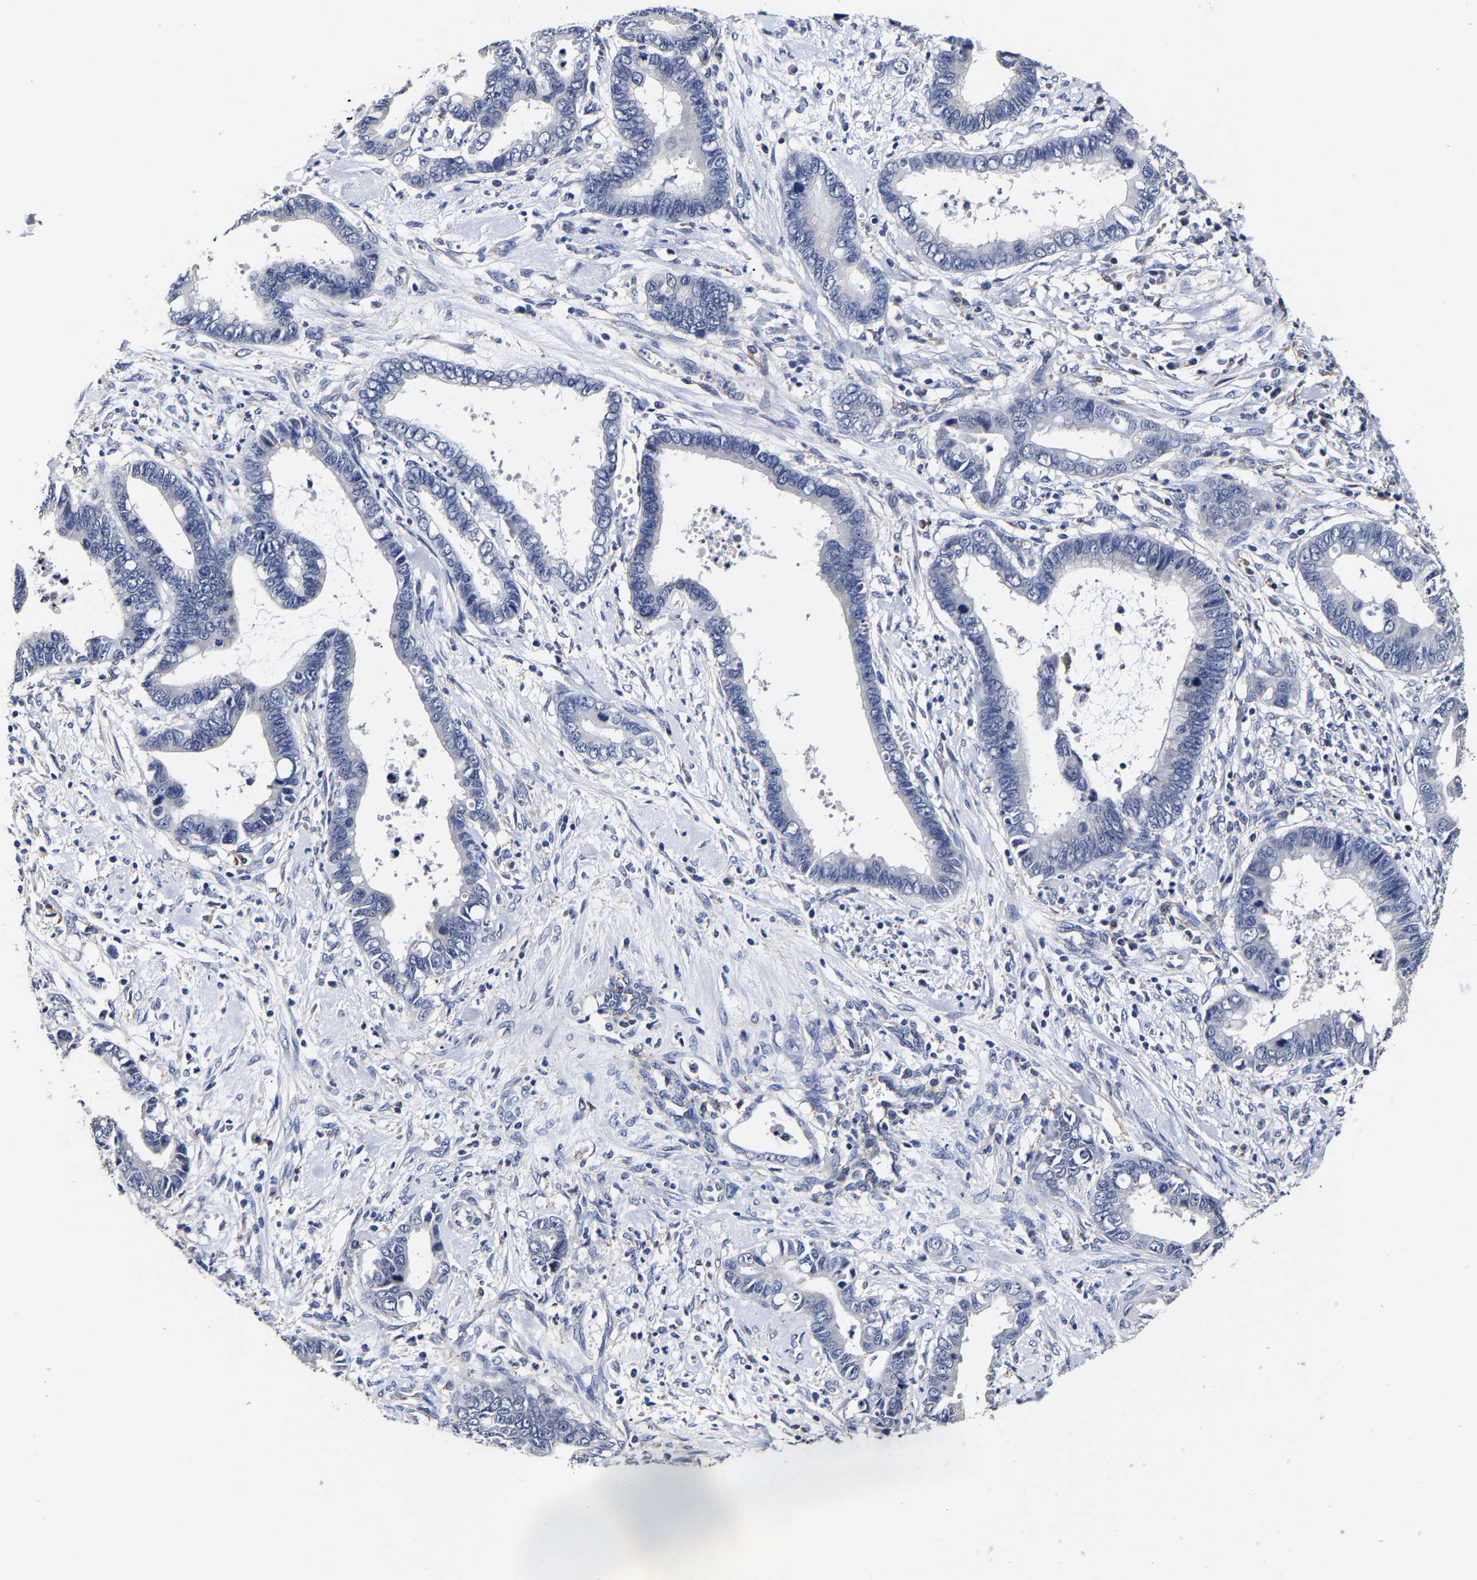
{"staining": {"intensity": "negative", "quantity": "none", "location": "none"}, "tissue": "cervical cancer", "cell_type": "Tumor cells", "image_type": "cancer", "snomed": [{"axis": "morphology", "description": "Adenocarcinoma, NOS"}, {"axis": "topography", "description": "Cervix"}], "caption": "Tumor cells show no significant protein positivity in adenocarcinoma (cervical). (Stains: DAB (3,3'-diaminobenzidine) immunohistochemistry (IHC) with hematoxylin counter stain, Microscopy: brightfield microscopy at high magnification).", "gene": "AASS", "patient": {"sex": "female", "age": 44}}